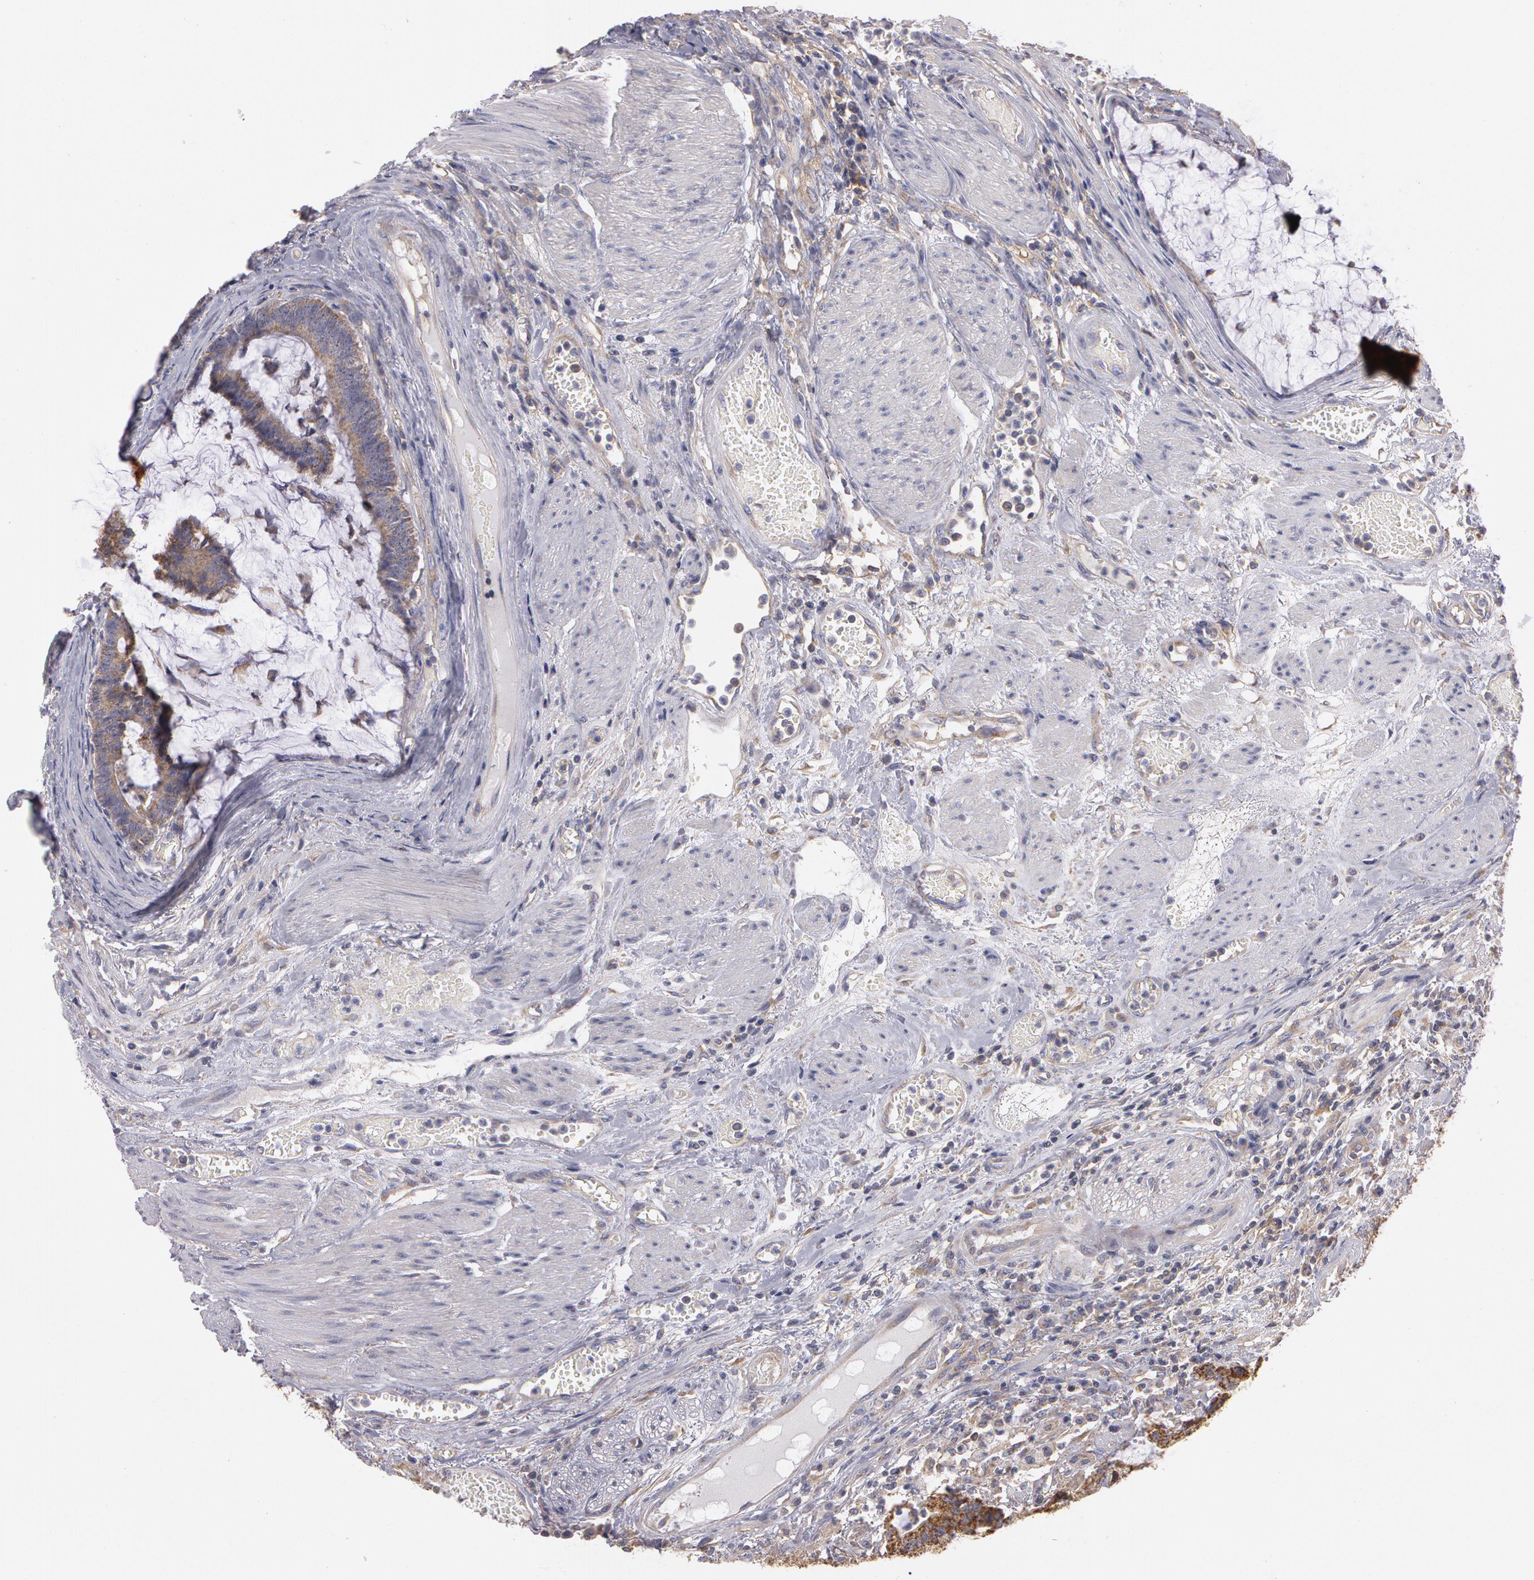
{"staining": {"intensity": "moderate", "quantity": ">75%", "location": "cytoplasmic/membranous"}, "tissue": "colorectal cancer", "cell_type": "Tumor cells", "image_type": "cancer", "snomed": [{"axis": "morphology", "description": "Adenocarcinoma, NOS"}, {"axis": "topography", "description": "Colon"}], "caption": "Protein expression analysis of human colorectal adenocarcinoma reveals moderate cytoplasmic/membranous staining in about >75% of tumor cells.", "gene": "NEK9", "patient": {"sex": "female", "age": 84}}